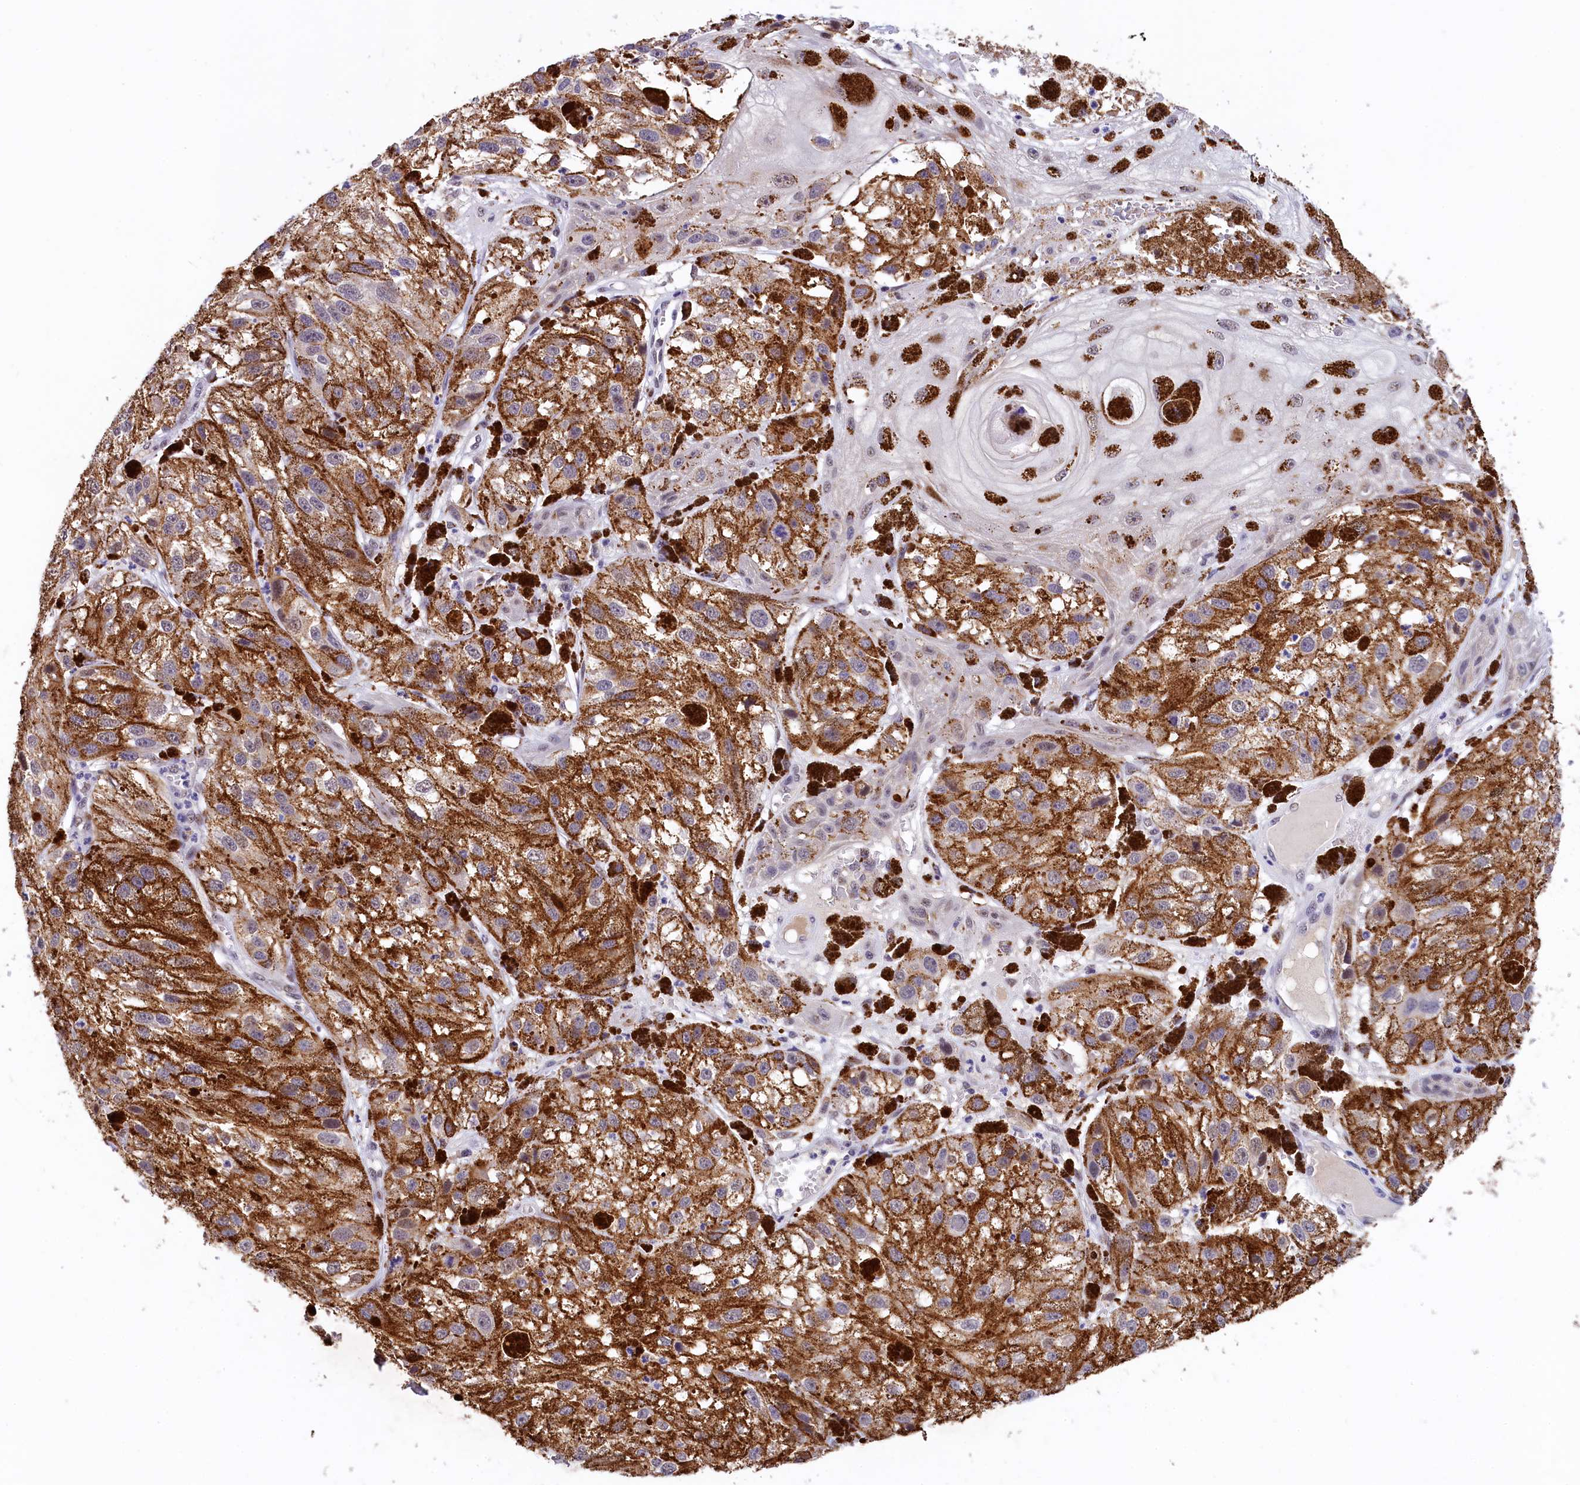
{"staining": {"intensity": "strong", "quantity": ">75%", "location": "cytoplasmic/membranous"}, "tissue": "melanoma", "cell_type": "Tumor cells", "image_type": "cancer", "snomed": [{"axis": "morphology", "description": "Malignant melanoma, NOS"}, {"axis": "topography", "description": "Skin"}], "caption": "Melanoma stained for a protein (brown) demonstrates strong cytoplasmic/membranous positive positivity in about >75% of tumor cells.", "gene": "HECTD4", "patient": {"sex": "male", "age": 88}}